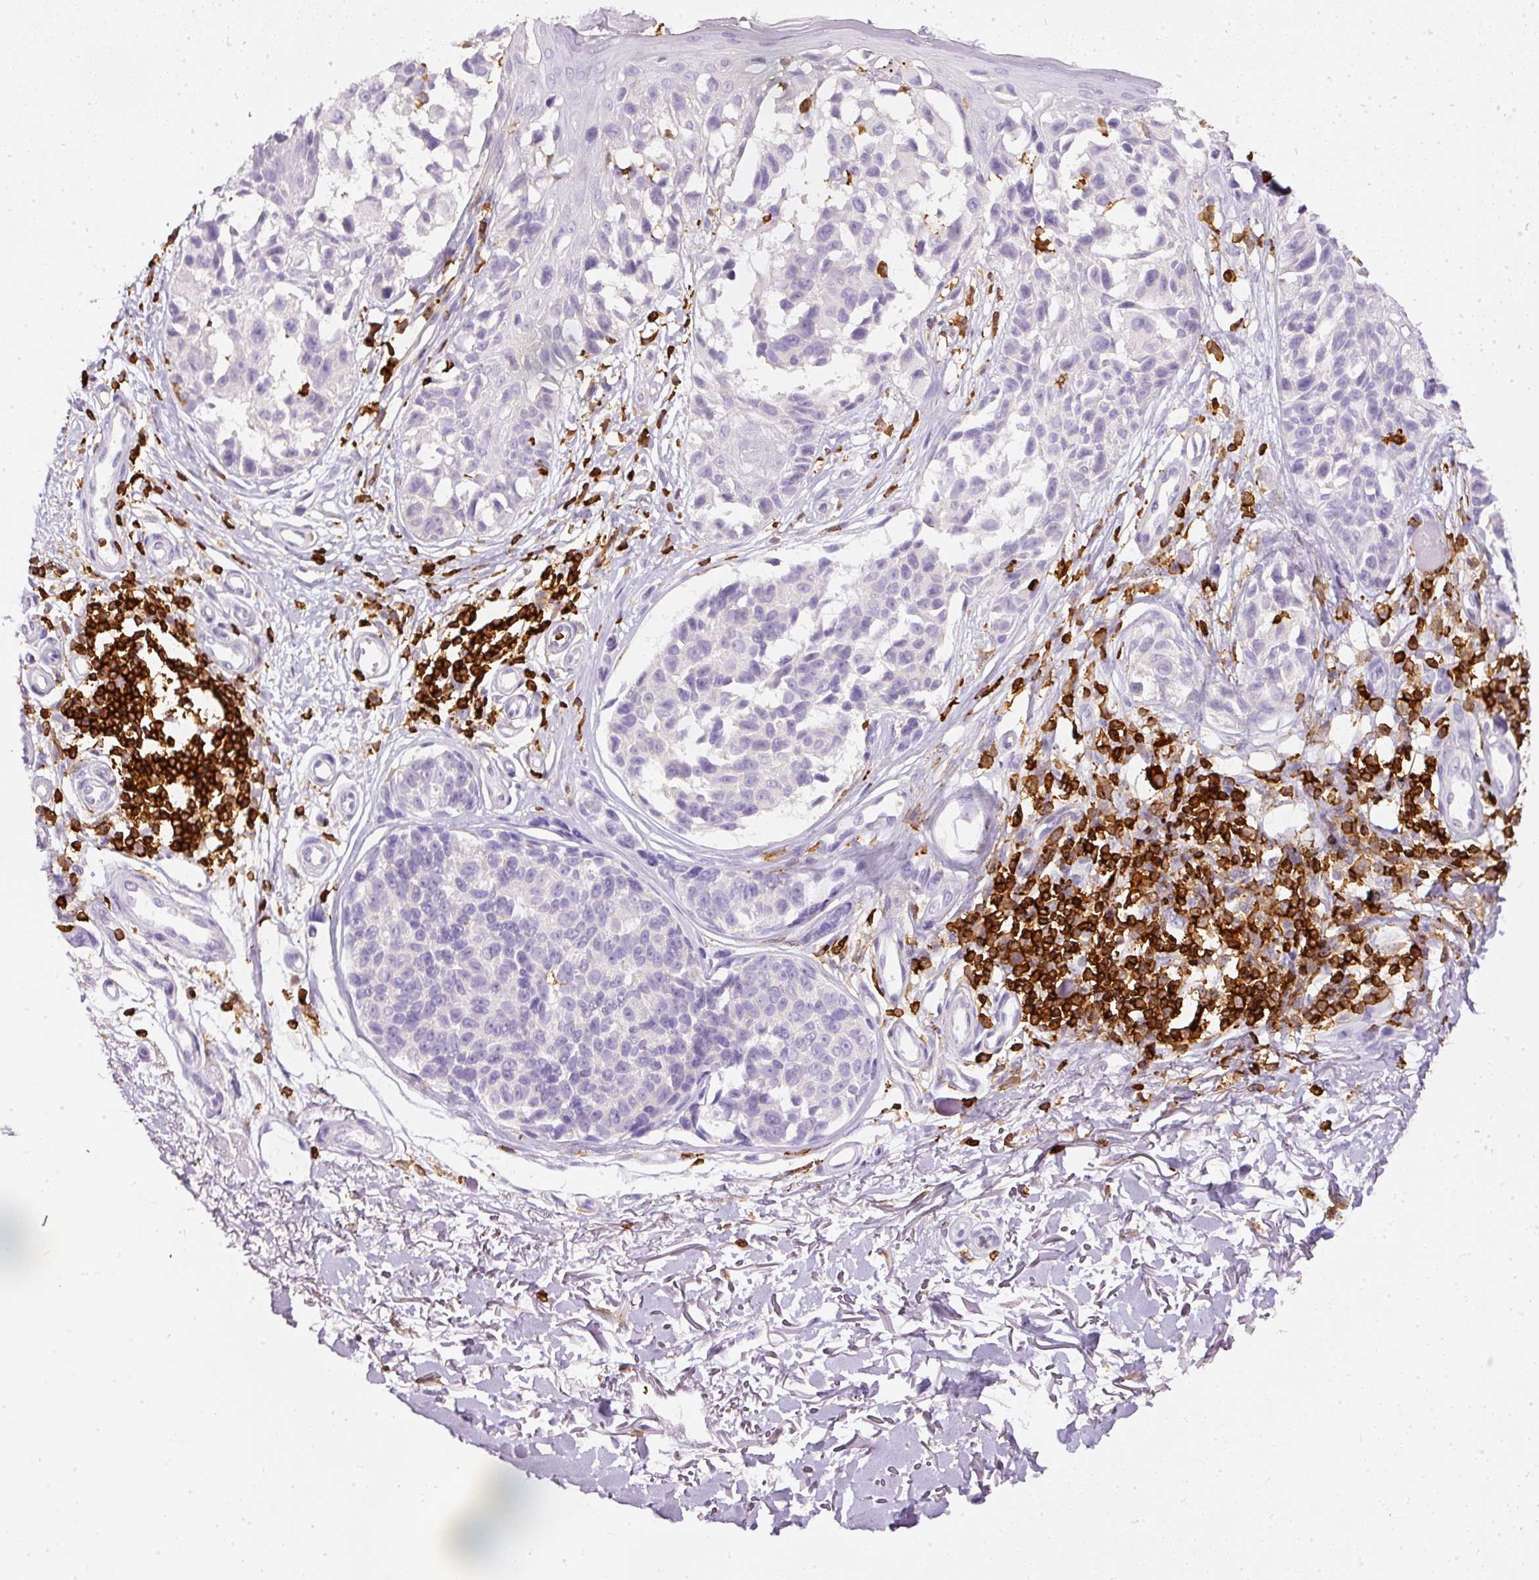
{"staining": {"intensity": "negative", "quantity": "none", "location": "none"}, "tissue": "melanoma", "cell_type": "Tumor cells", "image_type": "cancer", "snomed": [{"axis": "morphology", "description": "Malignant melanoma, NOS"}, {"axis": "topography", "description": "Skin"}], "caption": "DAB (3,3'-diaminobenzidine) immunohistochemical staining of human malignant melanoma demonstrates no significant expression in tumor cells.", "gene": "EVL", "patient": {"sex": "male", "age": 73}}